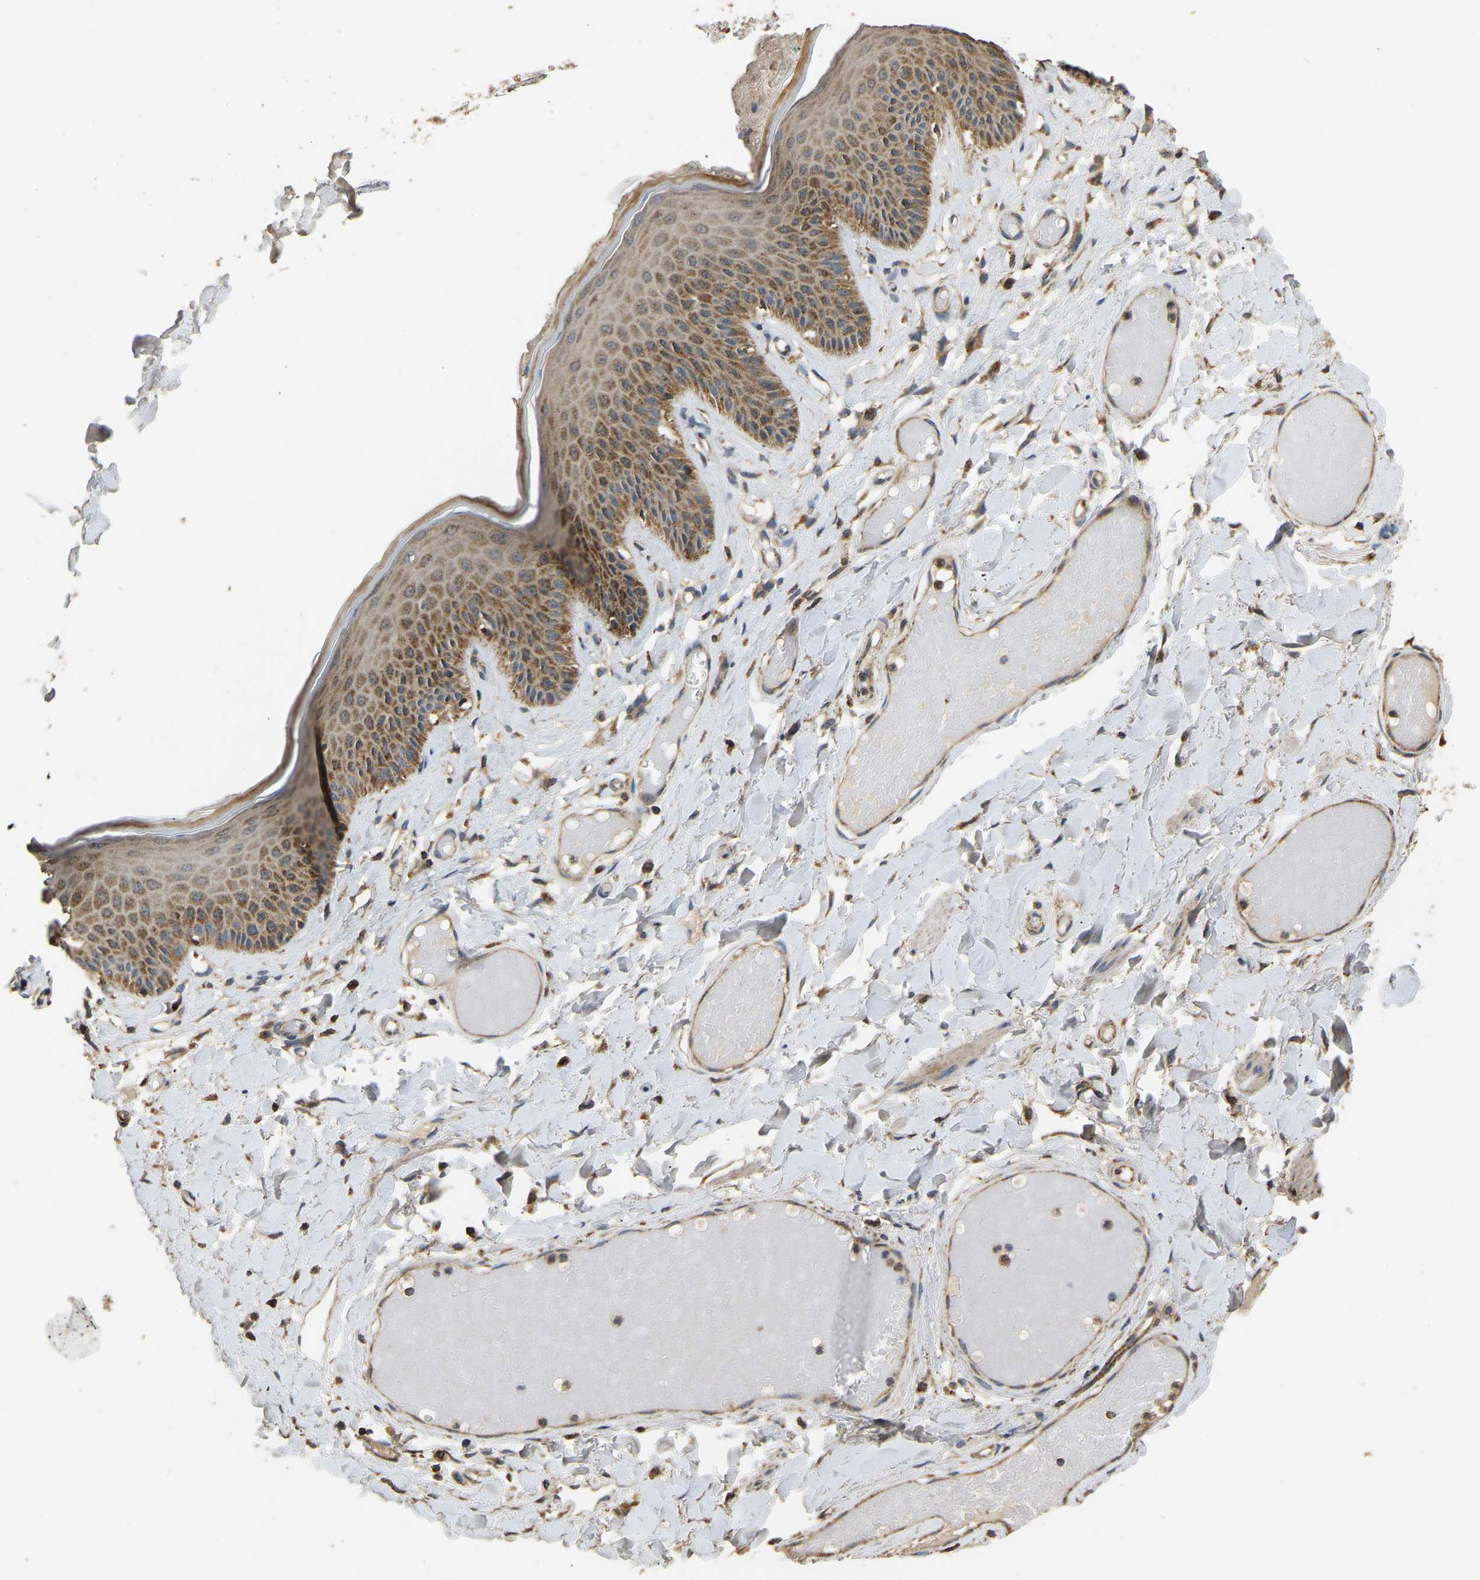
{"staining": {"intensity": "strong", "quantity": ">75%", "location": "cytoplasmic/membranous"}, "tissue": "skin", "cell_type": "Epidermal cells", "image_type": "normal", "snomed": [{"axis": "morphology", "description": "Normal tissue, NOS"}, {"axis": "topography", "description": "Vulva"}], "caption": "A high amount of strong cytoplasmic/membranous positivity is seen in approximately >75% of epidermal cells in benign skin.", "gene": "TUFM", "patient": {"sex": "female", "age": 73}}